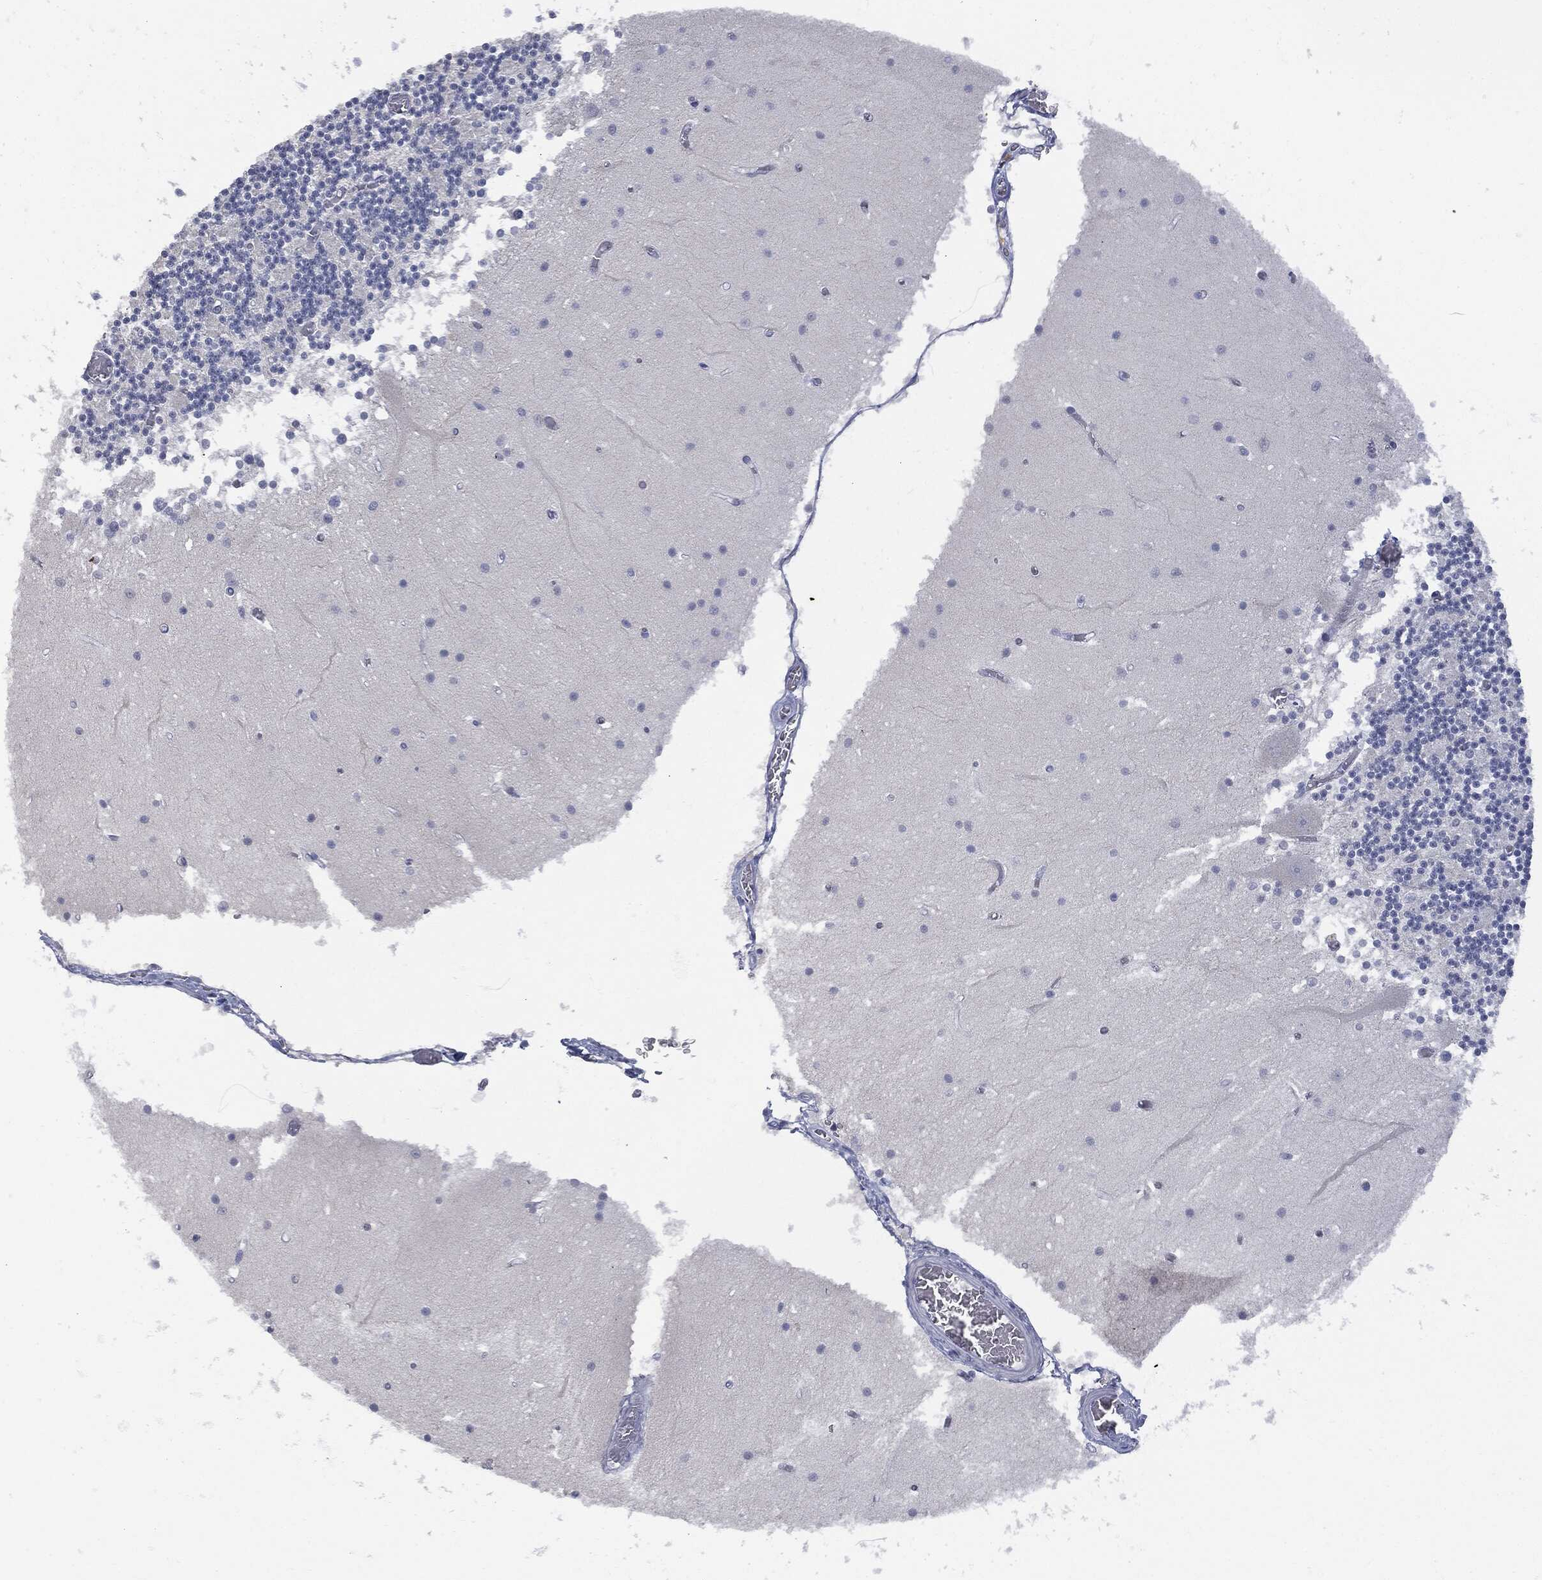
{"staining": {"intensity": "negative", "quantity": "none", "location": "none"}, "tissue": "cerebellum", "cell_type": "Cells in granular layer", "image_type": "normal", "snomed": [{"axis": "morphology", "description": "Normal tissue, NOS"}, {"axis": "topography", "description": "Cerebellum"}], "caption": "This micrograph is of unremarkable cerebellum stained with immunohistochemistry to label a protein in brown with the nuclei are counter-stained blue. There is no staining in cells in granular layer. (Brightfield microscopy of DAB (3,3'-diaminobenzidine) IHC at high magnification).", "gene": "UBE2C", "patient": {"sex": "female", "age": 28}}